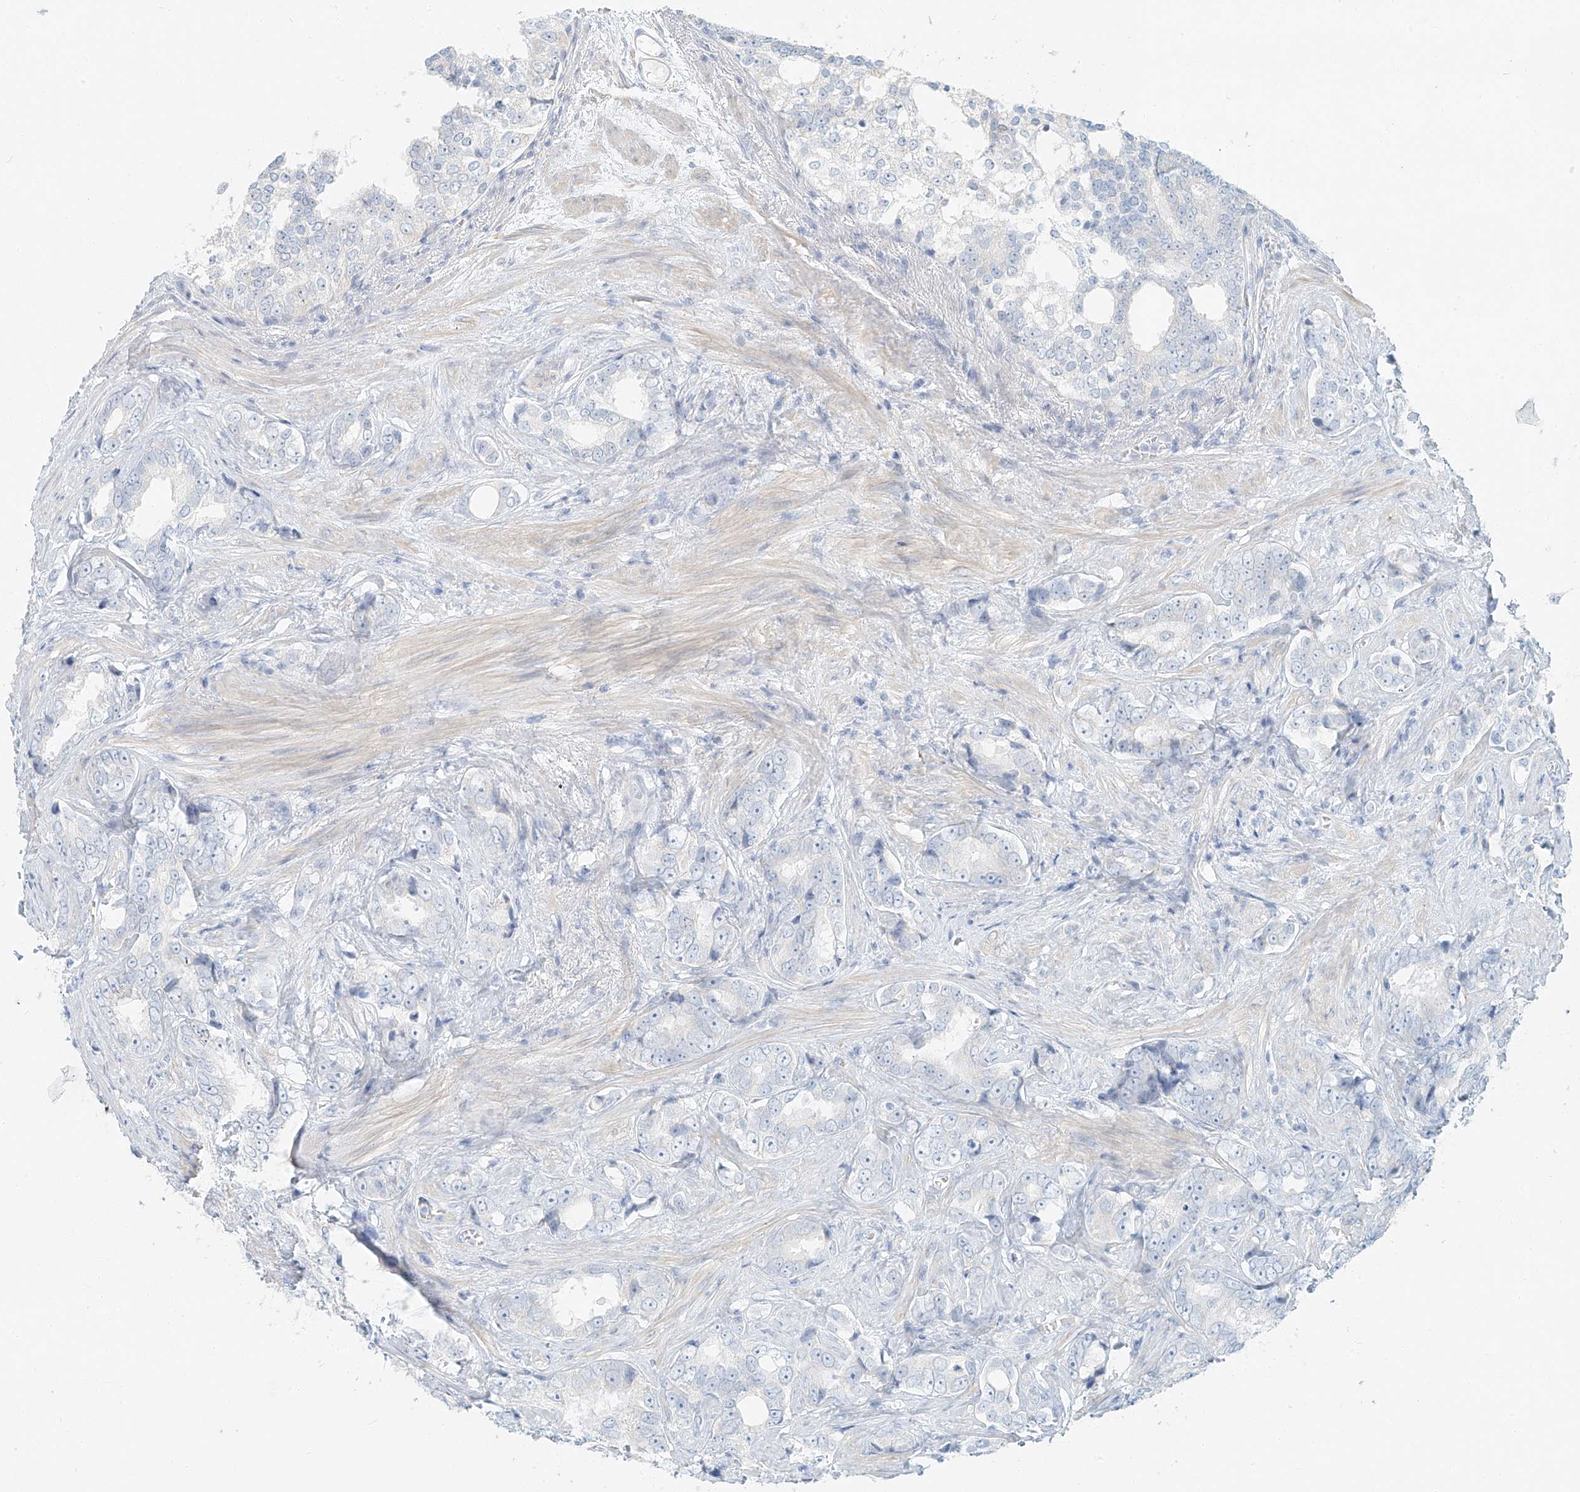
{"staining": {"intensity": "negative", "quantity": "none", "location": "none"}, "tissue": "prostate cancer", "cell_type": "Tumor cells", "image_type": "cancer", "snomed": [{"axis": "morphology", "description": "Adenocarcinoma, High grade"}, {"axis": "topography", "description": "Prostate"}], "caption": "Immunohistochemical staining of human prostate cancer (adenocarcinoma (high-grade)) displays no significant positivity in tumor cells. The staining is performed using DAB (3,3'-diaminobenzidine) brown chromogen with nuclei counter-stained in using hematoxylin.", "gene": "PGC", "patient": {"sex": "male", "age": 66}}